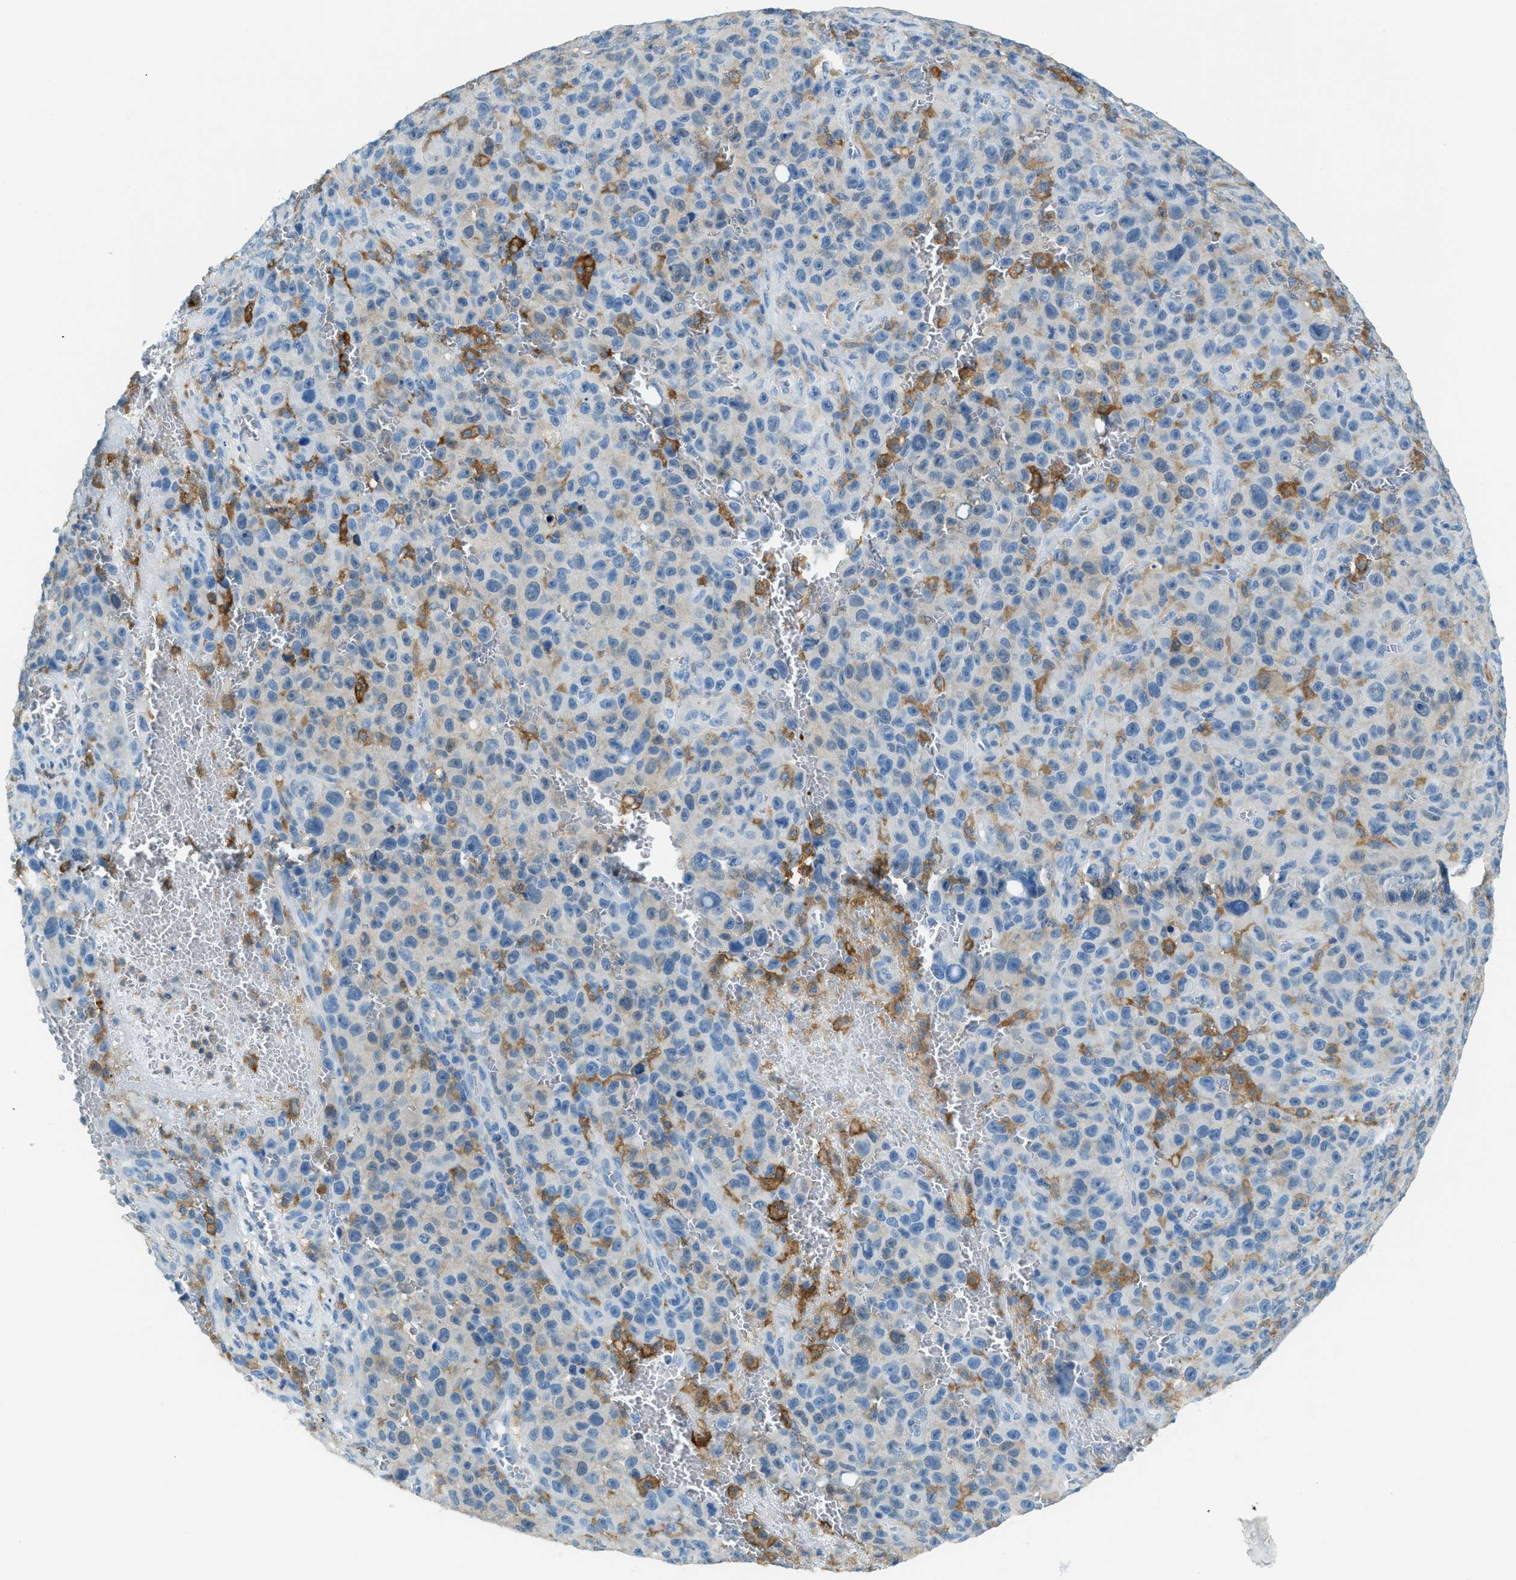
{"staining": {"intensity": "moderate", "quantity": "<25%", "location": "cytoplasmic/membranous"}, "tissue": "melanoma", "cell_type": "Tumor cells", "image_type": "cancer", "snomed": [{"axis": "morphology", "description": "Malignant melanoma, NOS"}, {"axis": "topography", "description": "Skin"}], "caption": "Malignant melanoma stained for a protein reveals moderate cytoplasmic/membranous positivity in tumor cells. (IHC, brightfield microscopy, high magnification).", "gene": "MATCAP2", "patient": {"sex": "female", "age": 82}}